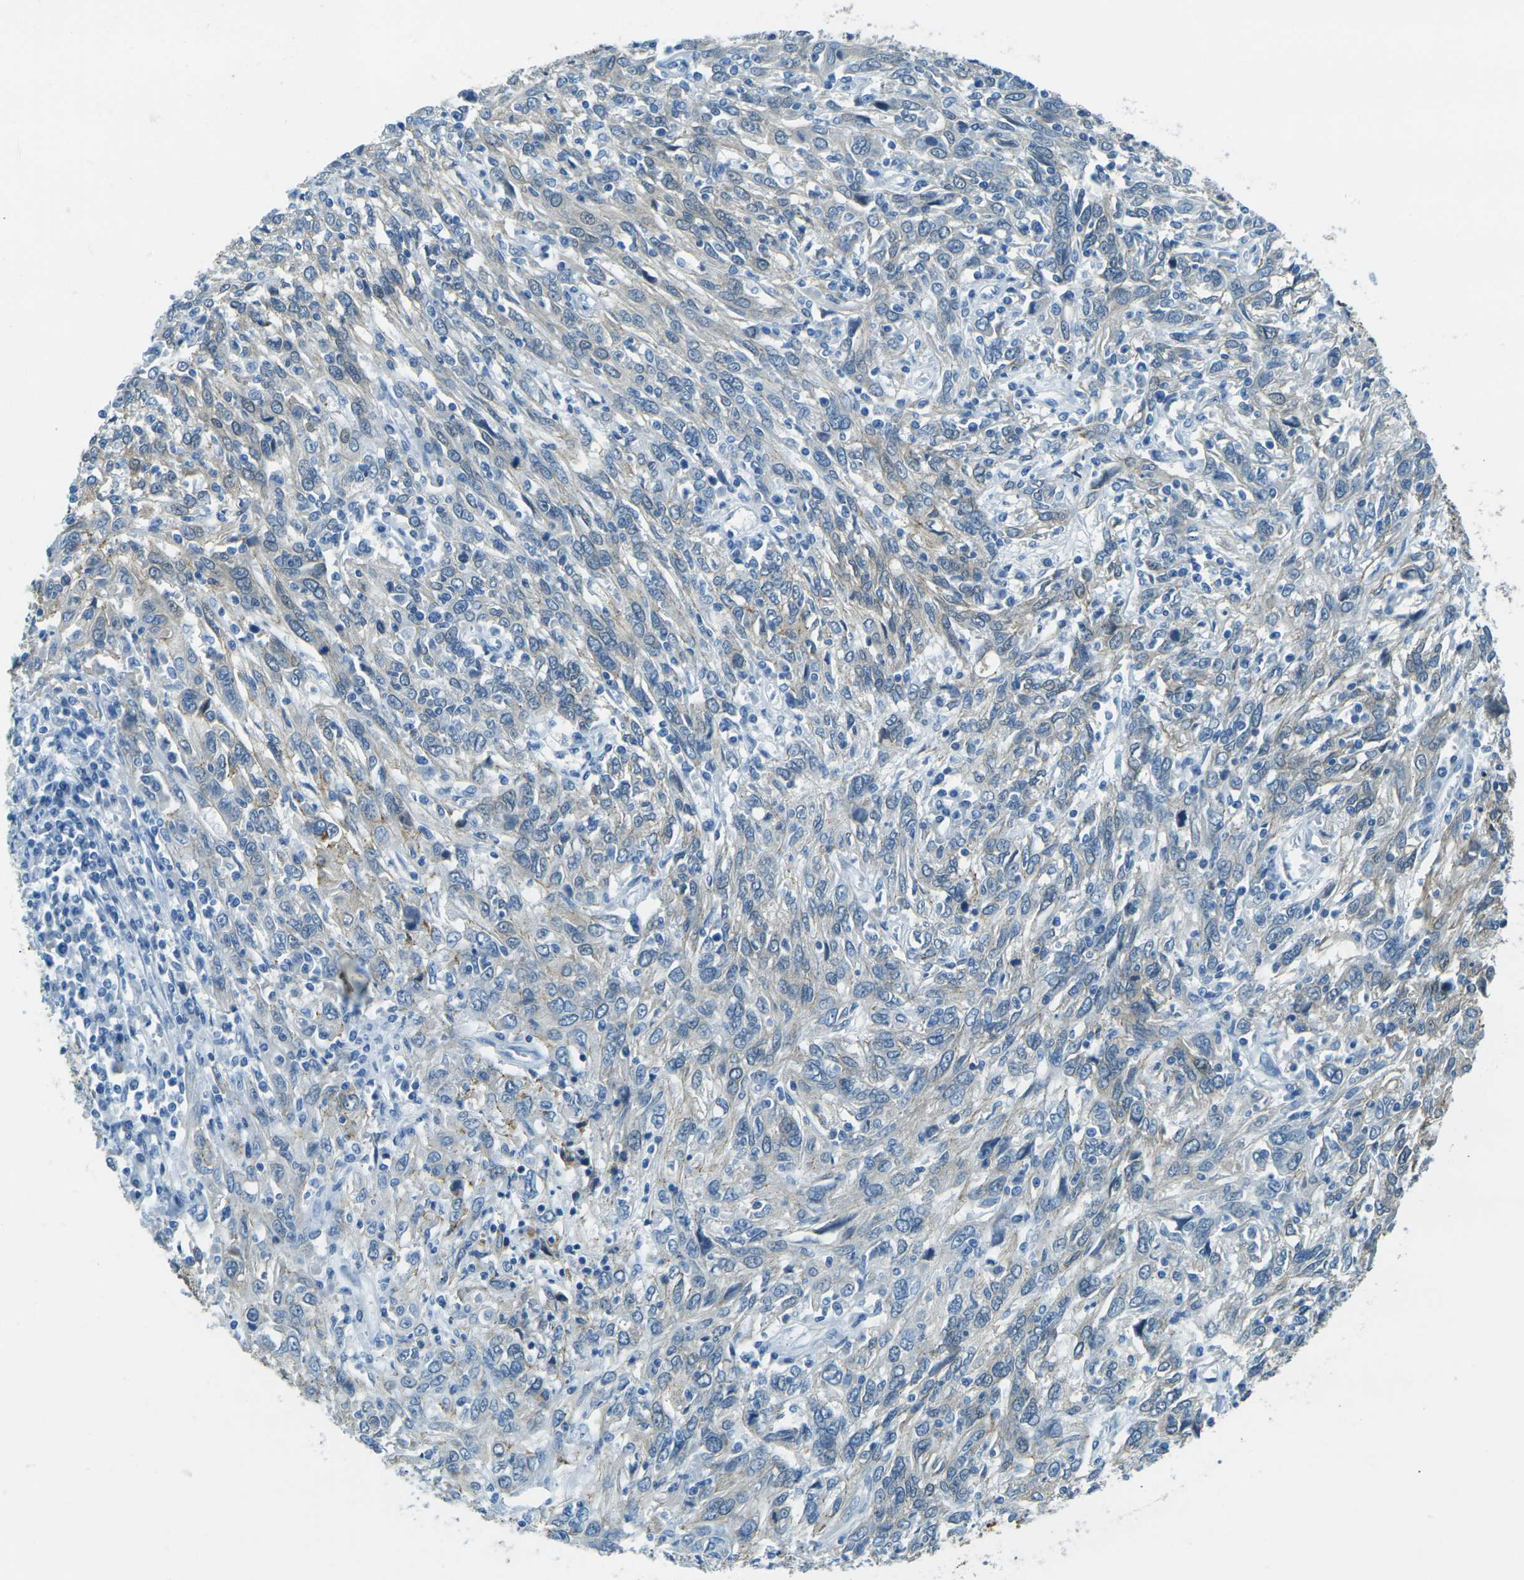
{"staining": {"intensity": "weak", "quantity": "<25%", "location": "cytoplasmic/membranous"}, "tissue": "cervical cancer", "cell_type": "Tumor cells", "image_type": "cancer", "snomed": [{"axis": "morphology", "description": "Squamous cell carcinoma, NOS"}, {"axis": "topography", "description": "Cervix"}], "caption": "Photomicrograph shows no protein staining in tumor cells of cervical cancer (squamous cell carcinoma) tissue. The staining is performed using DAB brown chromogen with nuclei counter-stained in using hematoxylin.", "gene": "OCLN", "patient": {"sex": "female", "age": 46}}